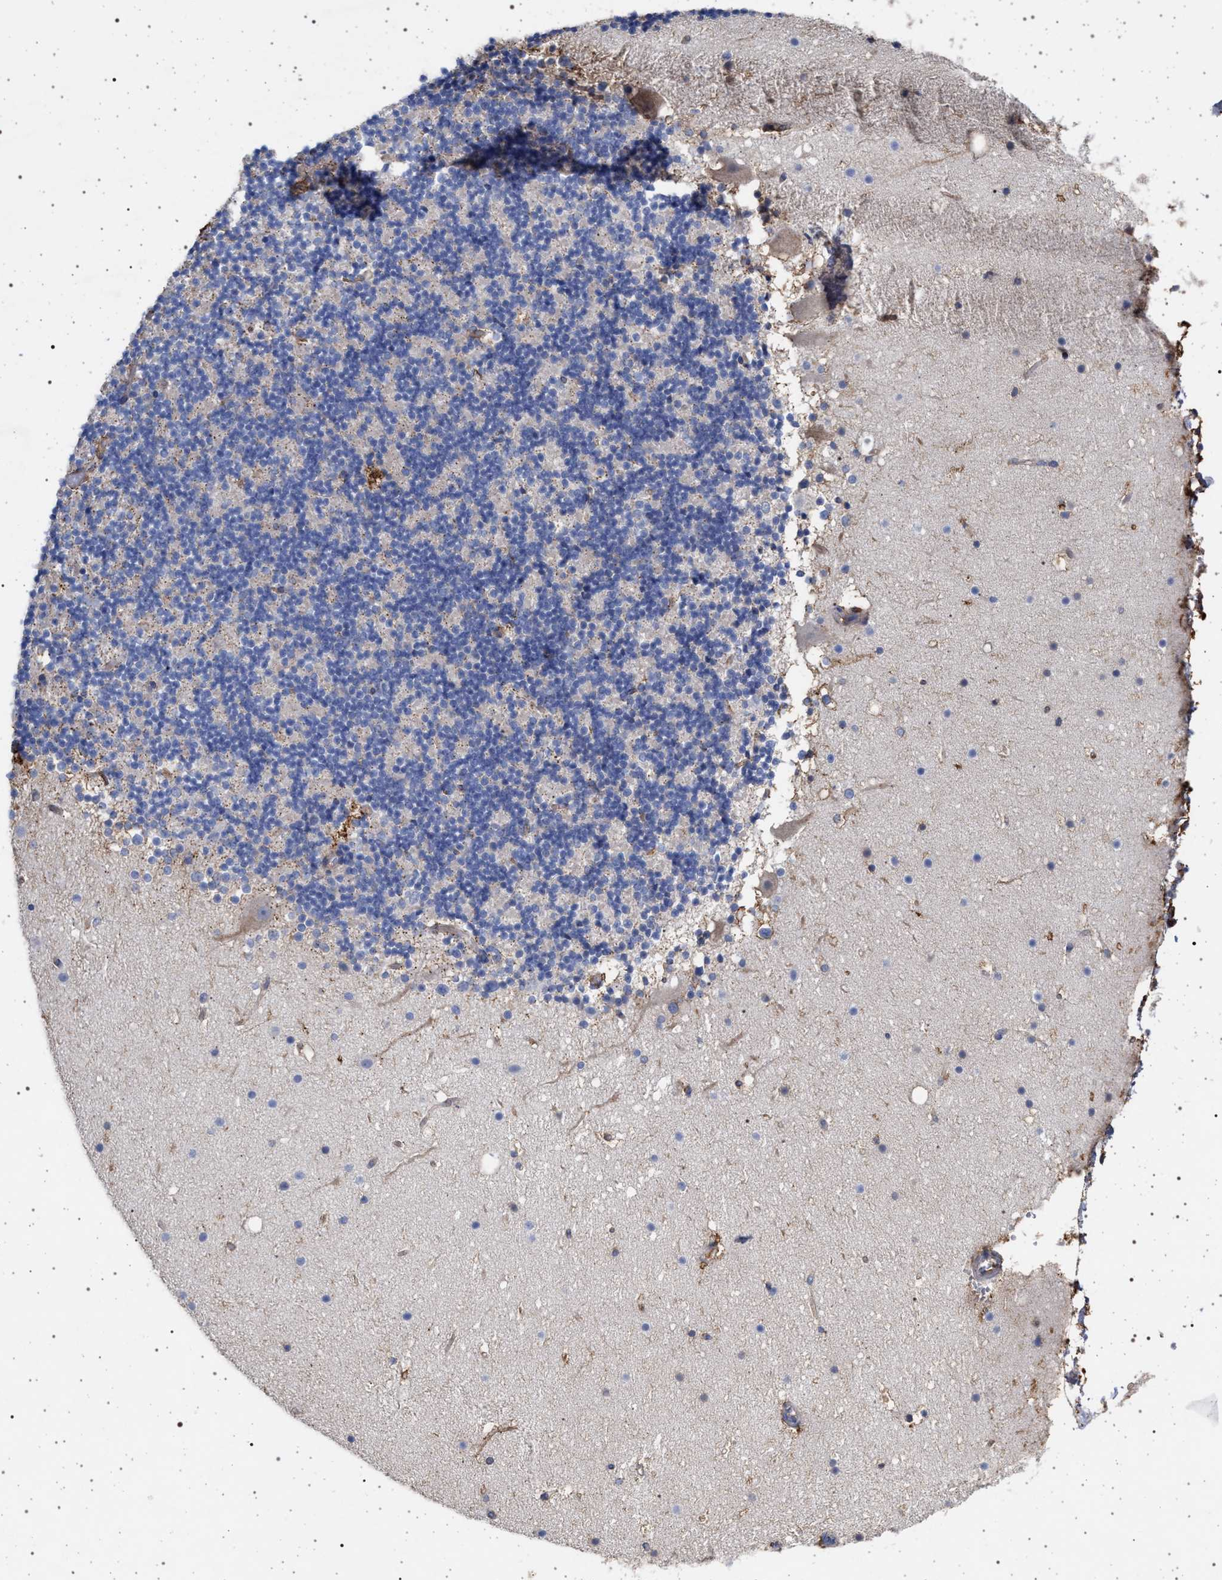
{"staining": {"intensity": "negative", "quantity": "none", "location": "none"}, "tissue": "cerebellum", "cell_type": "Cells in granular layer", "image_type": "normal", "snomed": [{"axis": "morphology", "description": "Normal tissue, NOS"}, {"axis": "topography", "description": "Cerebellum"}], "caption": "This is an IHC micrograph of normal cerebellum. There is no staining in cells in granular layer.", "gene": "PLG", "patient": {"sex": "male", "age": 57}}